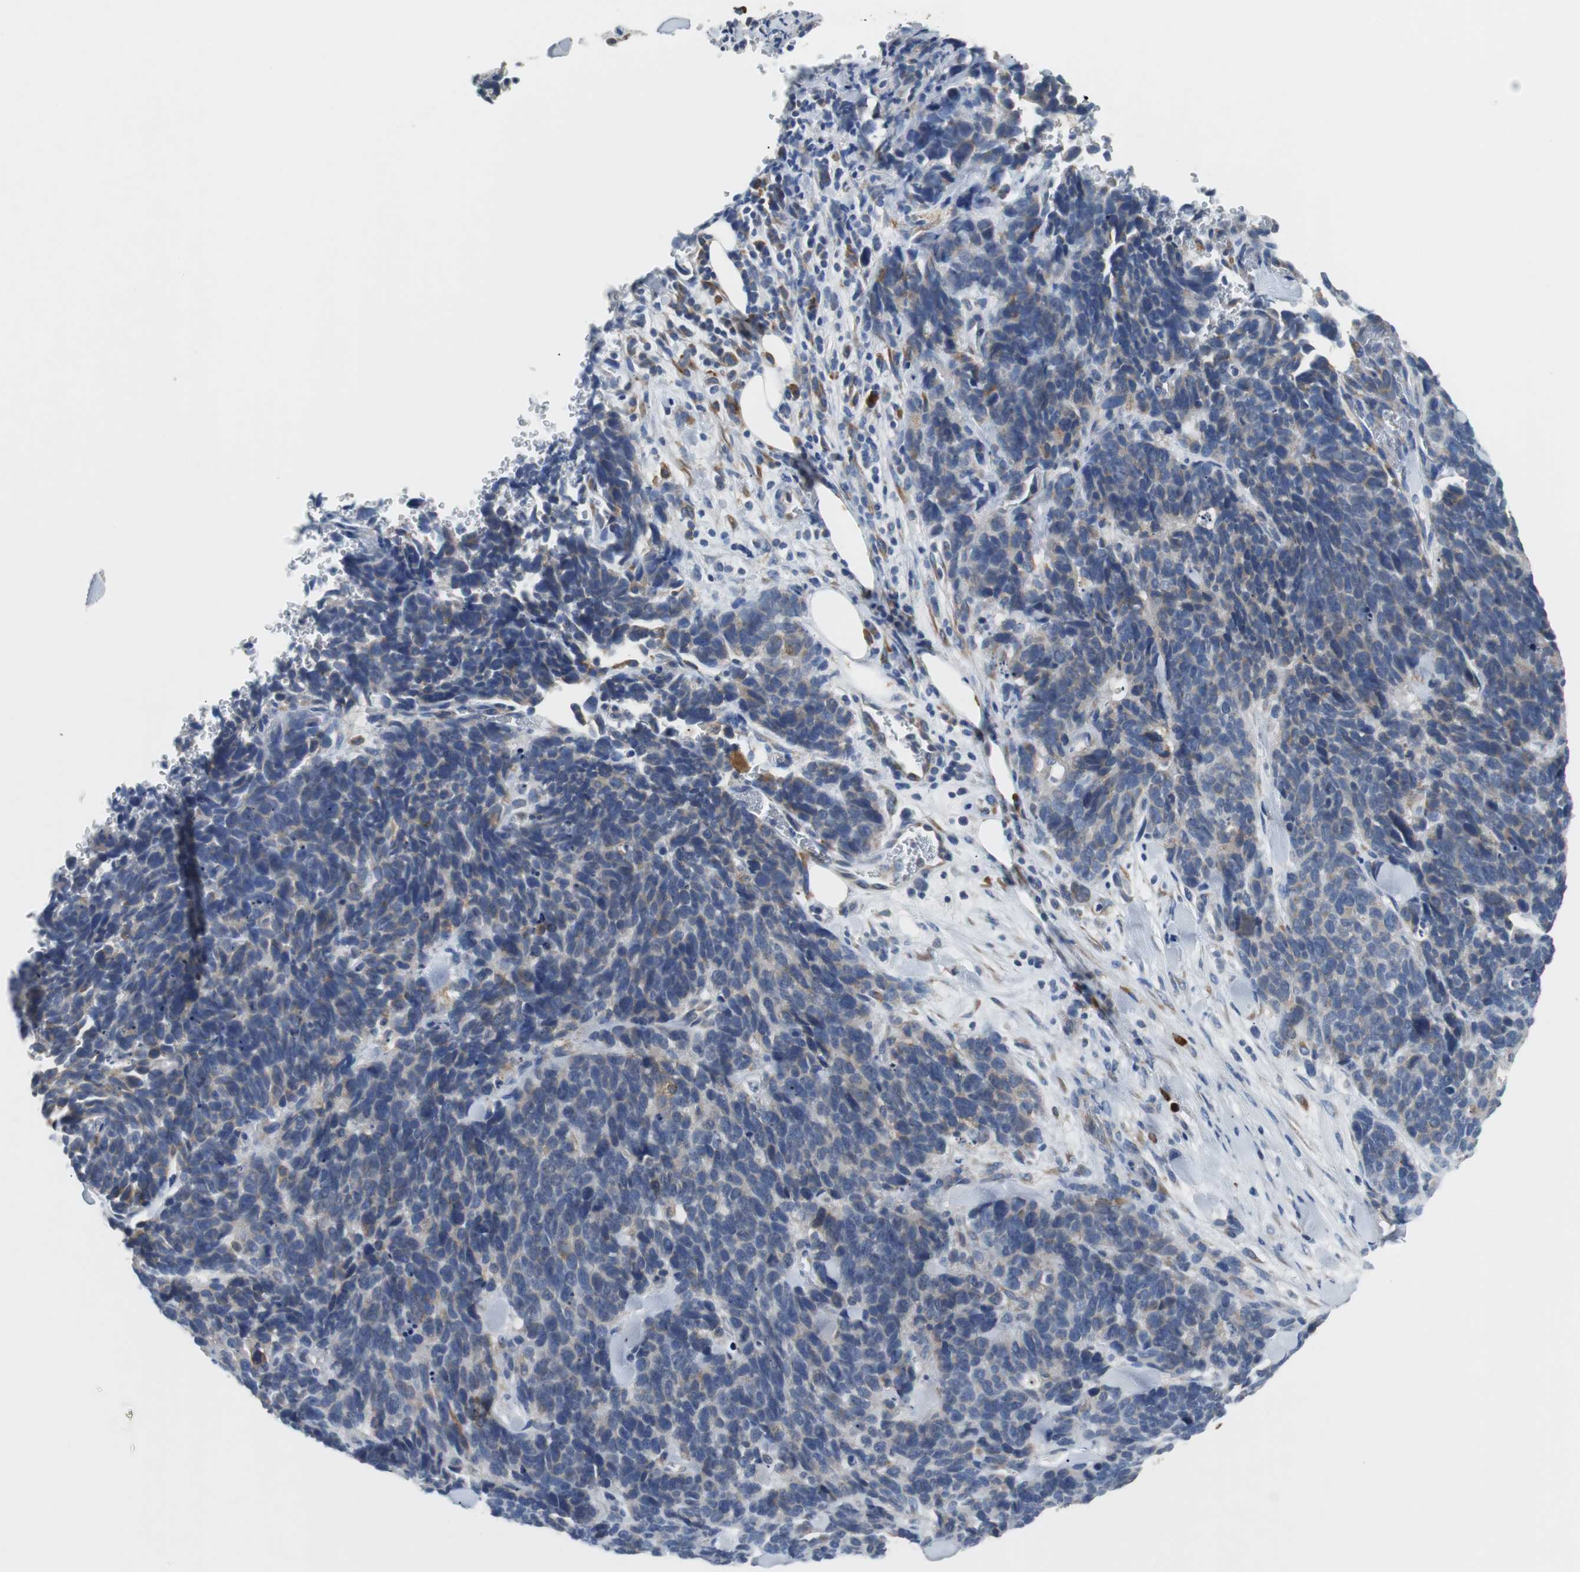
{"staining": {"intensity": "negative", "quantity": "none", "location": "none"}, "tissue": "lung cancer", "cell_type": "Tumor cells", "image_type": "cancer", "snomed": [{"axis": "morphology", "description": "Neoplasm, malignant, NOS"}, {"axis": "topography", "description": "Lung"}], "caption": "High power microscopy micrograph of an IHC image of lung cancer, revealing no significant staining in tumor cells.", "gene": "PDIA4", "patient": {"sex": "female", "age": 58}}